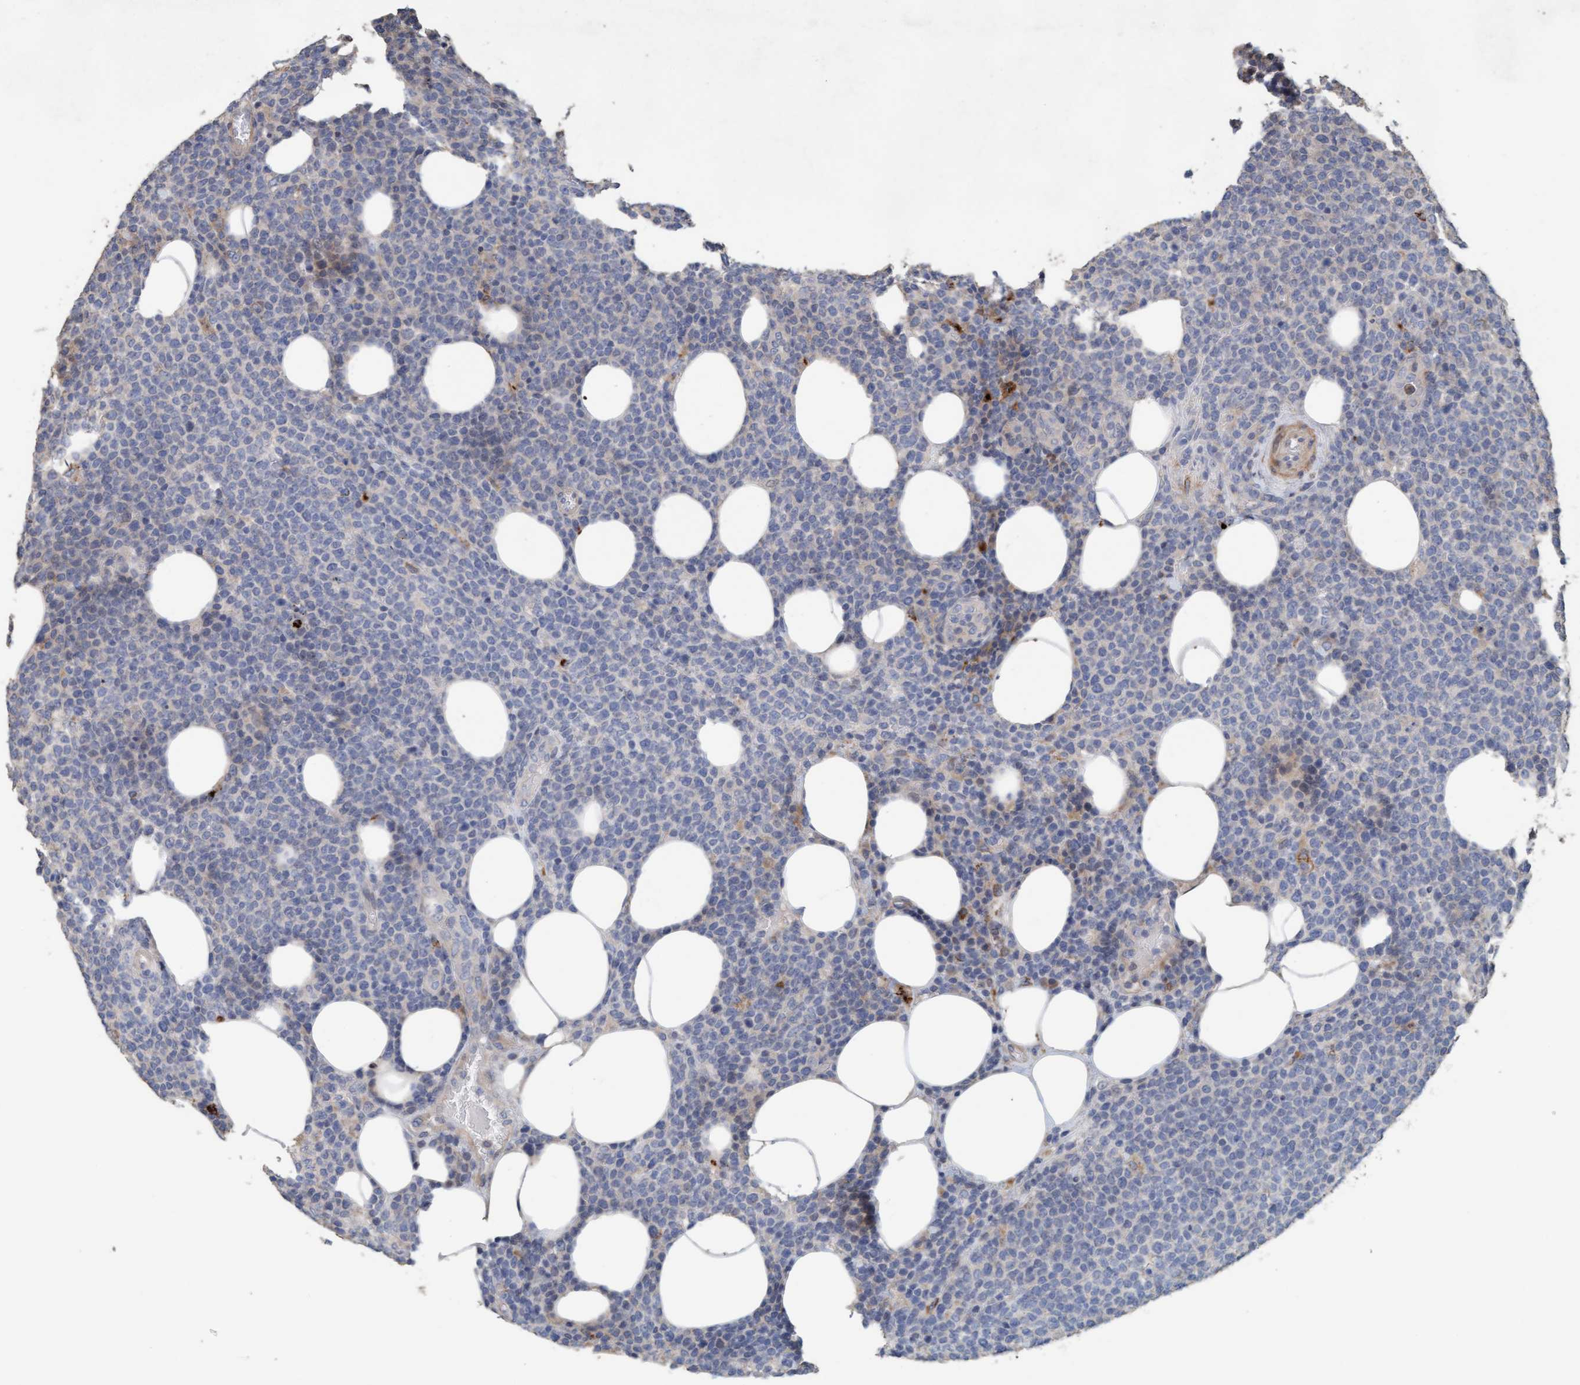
{"staining": {"intensity": "negative", "quantity": "none", "location": "none"}, "tissue": "lymphoma", "cell_type": "Tumor cells", "image_type": "cancer", "snomed": [{"axis": "morphology", "description": "Malignant lymphoma, non-Hodgkin's type, High grade"}, {"axis": "topography", "description": "Lymph node"}], "caption": "Protein analysis of lymphoma displays no significant staining in tumor cells.", "gene": "LONRF1", "patient": {"sex": "male", "age": 61}}